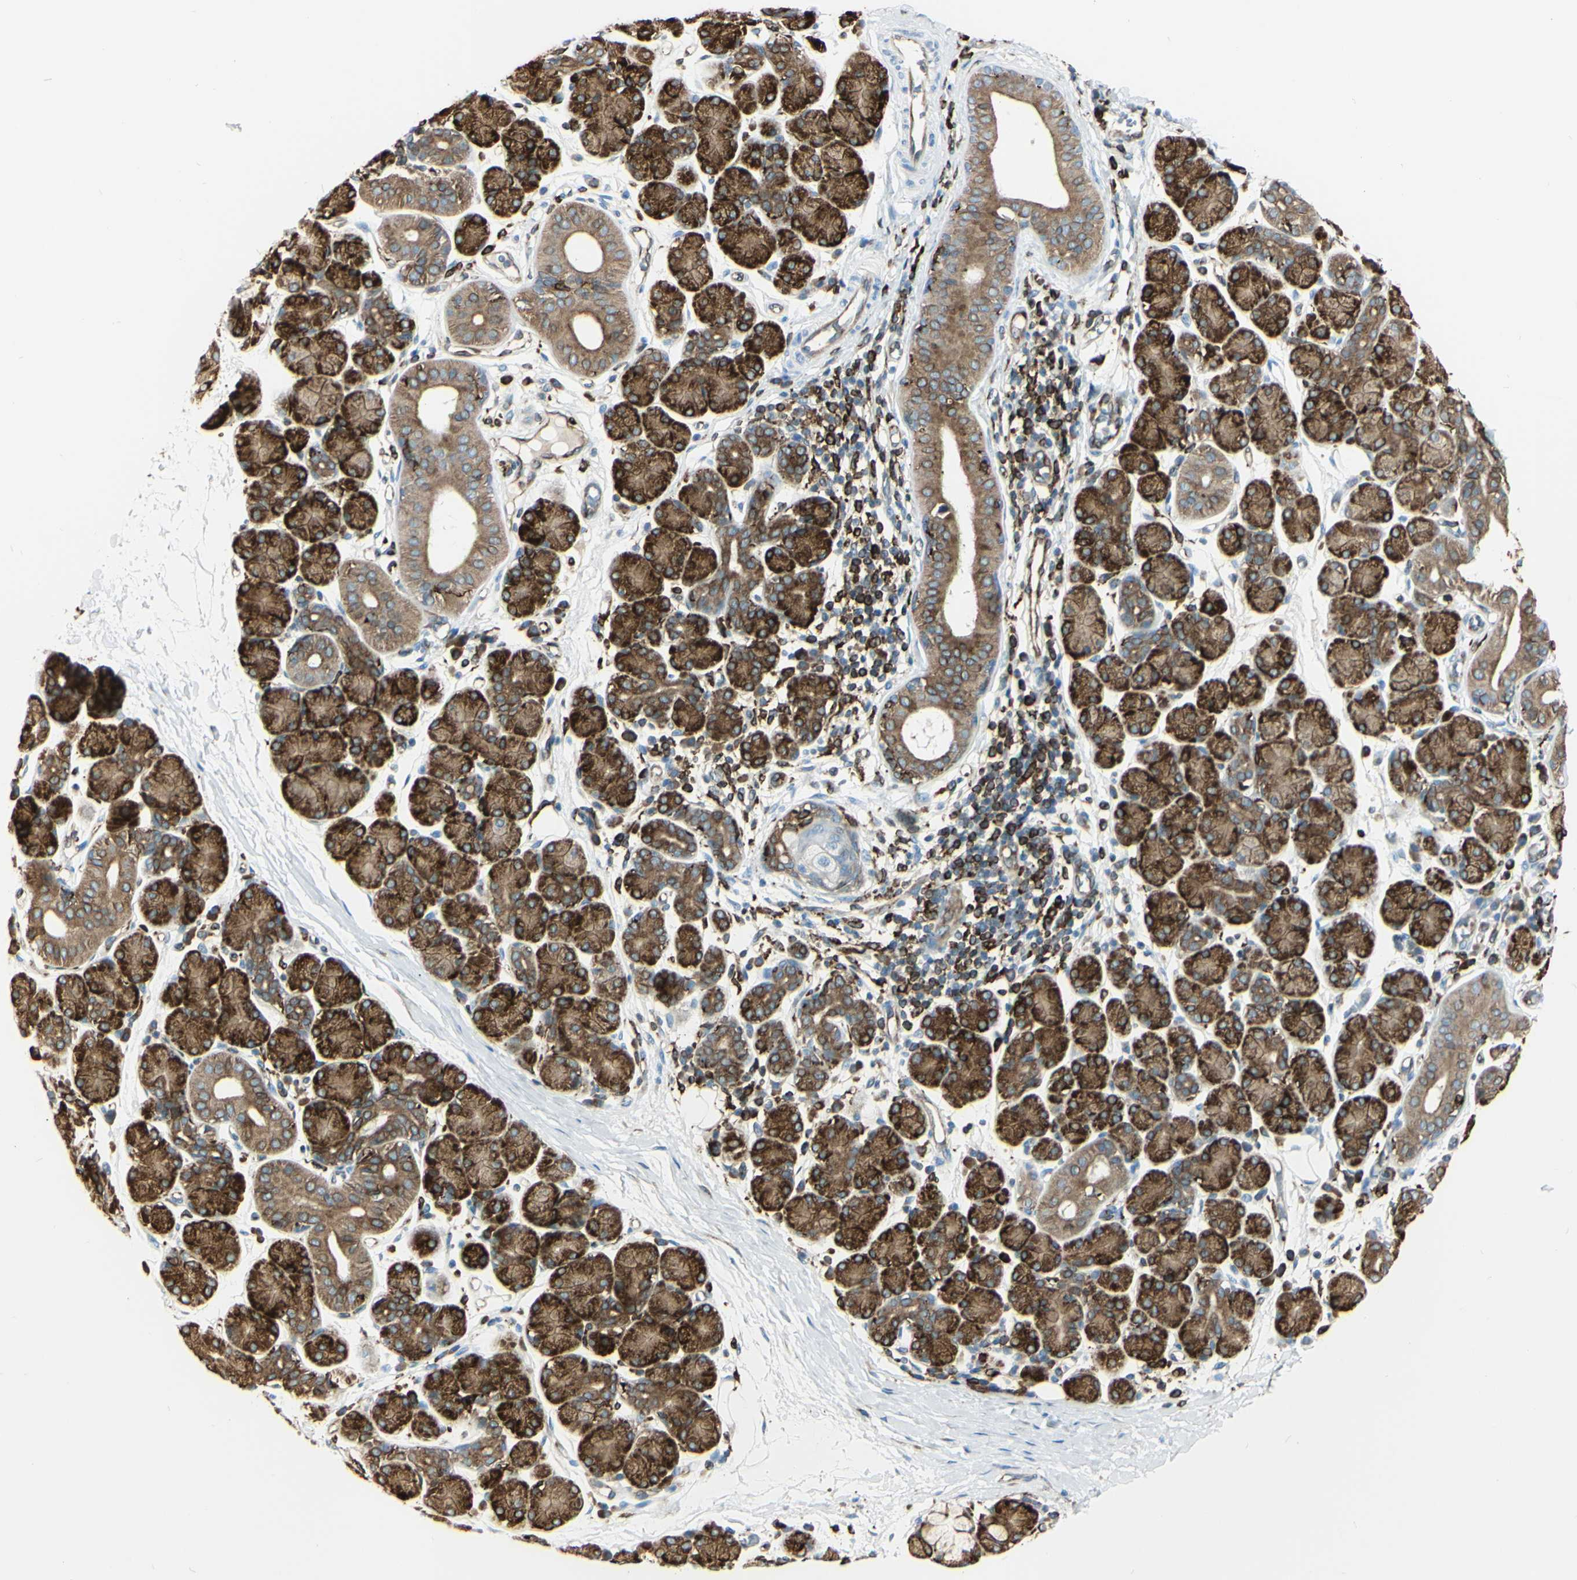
{"staining": {"intensity": "moderate", "quantity": ">75%", "location": "cytoplasmic/membranous"}, "tissue": "salivary gland", "cell_type": "Glandular cells", "image_type": "normal", "snomed": [{"axis": "morphology", "description": "Normal tissue, NOS"}, {"axis": "morphology", "description": "Inflammation, NOS"}, {"axis": "topography", "description": "Lymph node"}, {"axis": "topography", "description": "Salivary gland"}], "caption": "Salivary gland stained with immunohistochemistry (IHC) shows moderate cytoplasmic/membranous positivity in approximately >75% of glandular cells. Using DAB (brown) and hematoxylin (blue) stains, captured at high magnification using brightfield microscopy.", "gene": "CD74", "patient": {"sex": "male", "age": 3}}